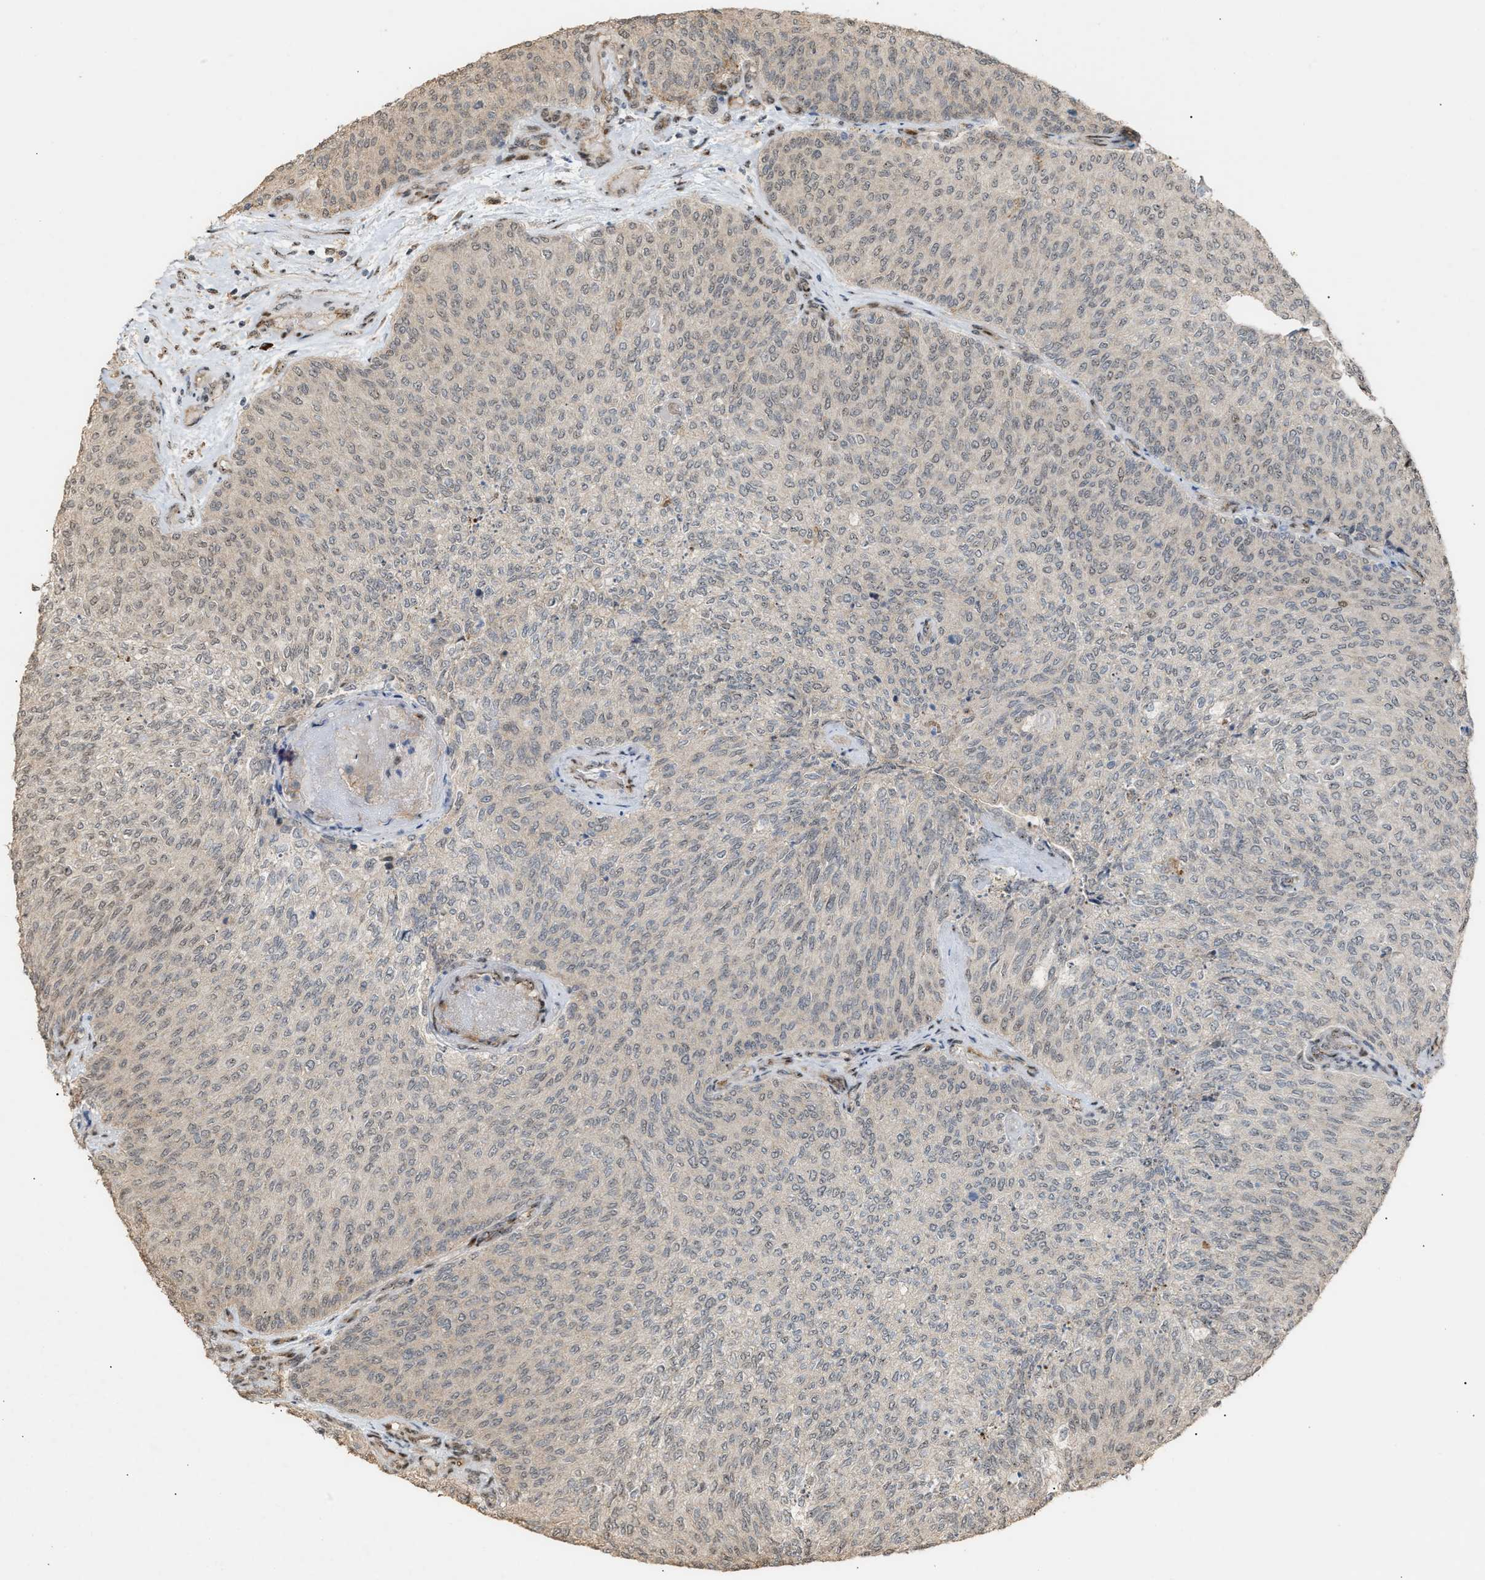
{"staining": {"intensity": "negative", "quantity": "none", "location": "none"}, "tissue": "urothelial cancer", "cell_type": "Tumor cells", "image_type": "cancer", "snomed": [{"axis": "morphology", "description": "Urothelial carcinoma, Low grade"}, {"axis": "topography", "description": "Urinary bladder"}], "caption": "Immunohistochemistry (IHC) histopathology image of low-grade urothelial carcinoma stained for a protein (brown), which exhibits no staining in tumor cells. (IHC, brightfield microscopy, high magnification).", "gene": "ZFAND5", "patient": {"sex": "female", "age": 79}}